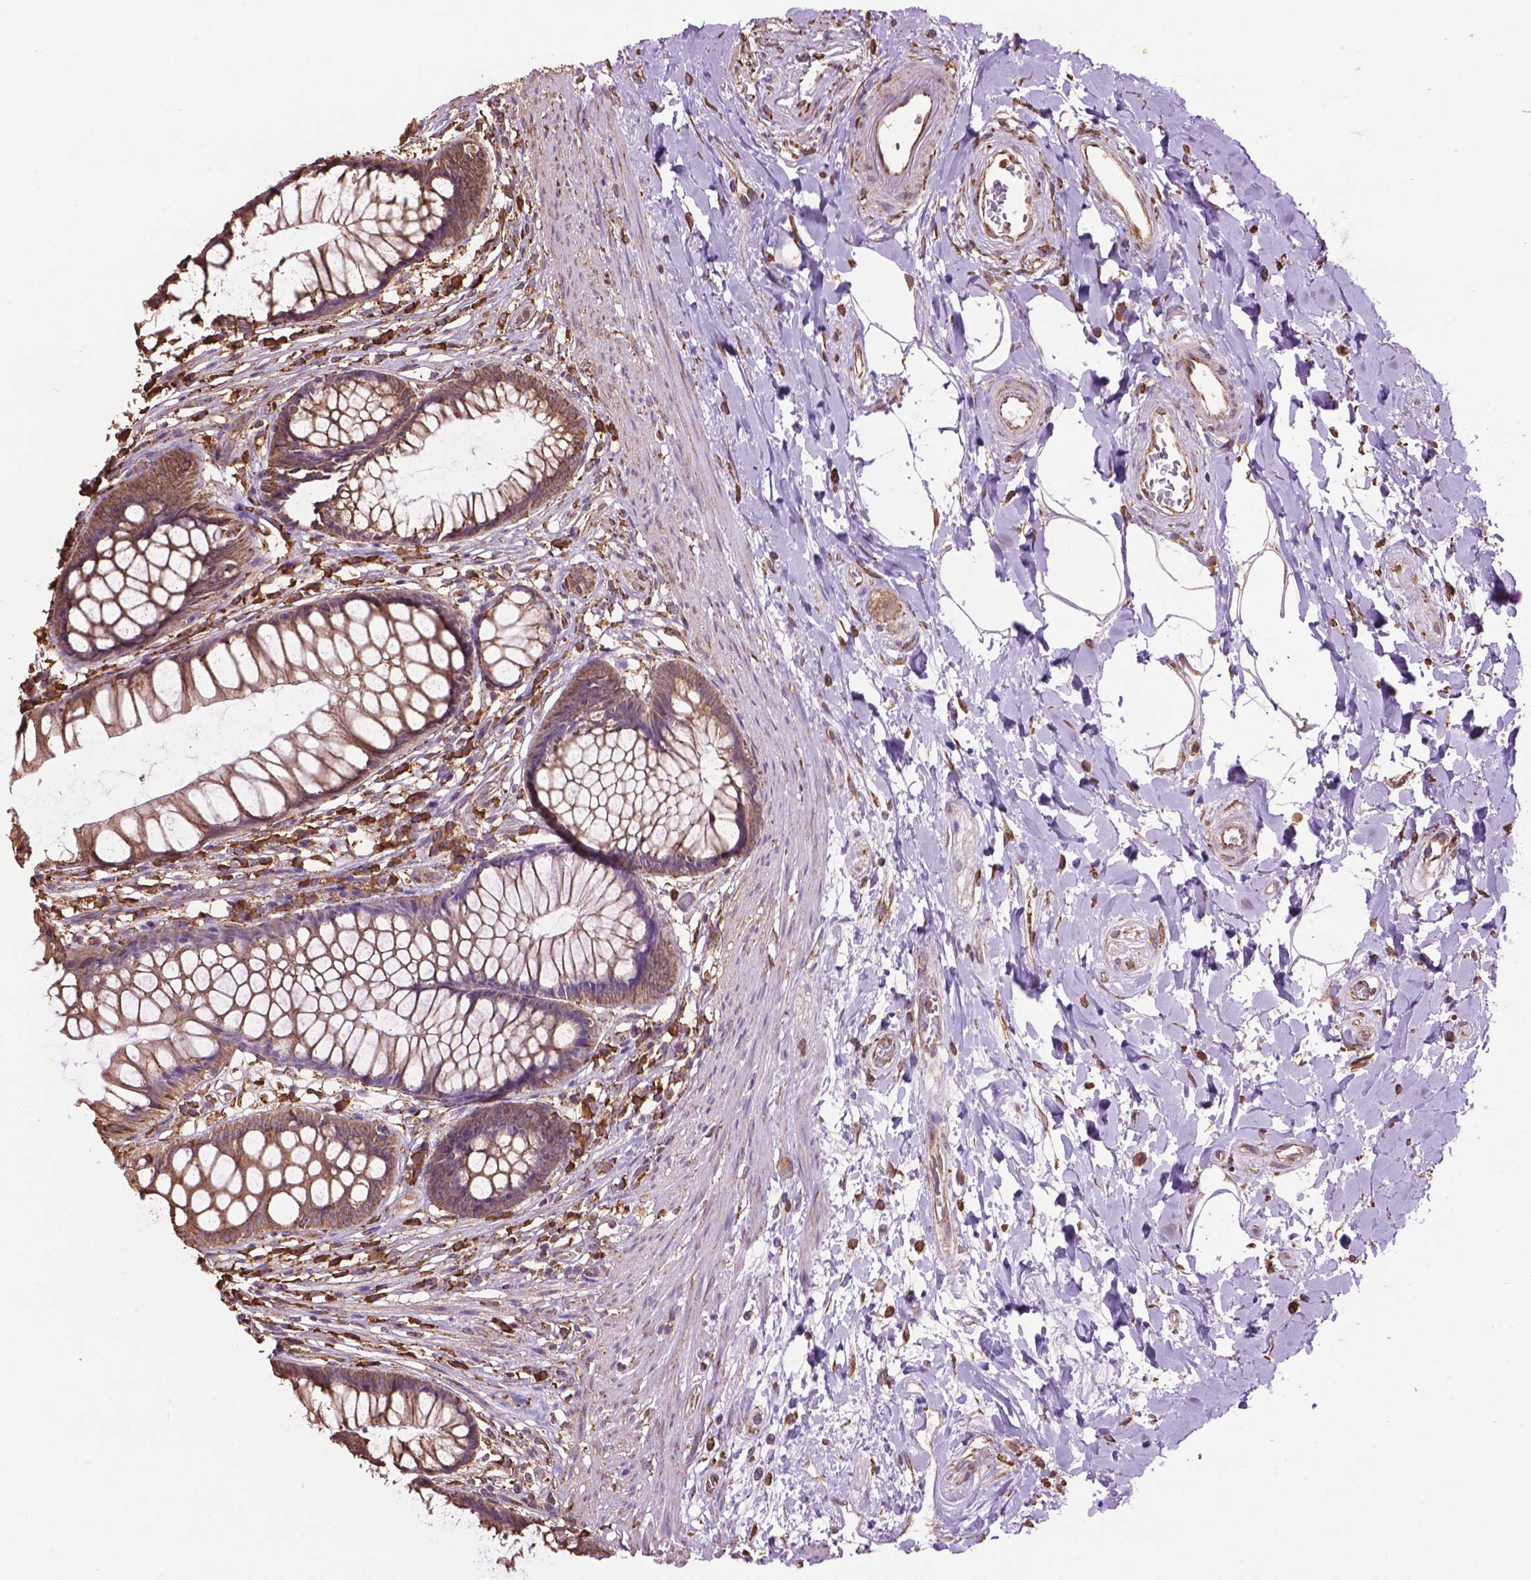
{"staining": {"intensity": "moderate", "quantity": ">75%", "location": "cytoplasmic/membranous"}, "tissue": "rectum", "cell_type": "Glandular cells", "image_type": "normal", "snomed": [{"axis": "morphology", "description": "Normal tissue, NOS"}, {"axis": "topography", "description": "Smooth muscle"}, {"axis": "topography", "description": "Rectum"}], "caption": "Immunohistochemistry (IHC) image of benign human rectum stained for a protein (brown), which displays medium levels of moderate cytoplasmic/membranous staining in approximately >75% of glandular cells.", "gene": "PPP2R5E", "patient": {"sex": "male", "age": 53}}